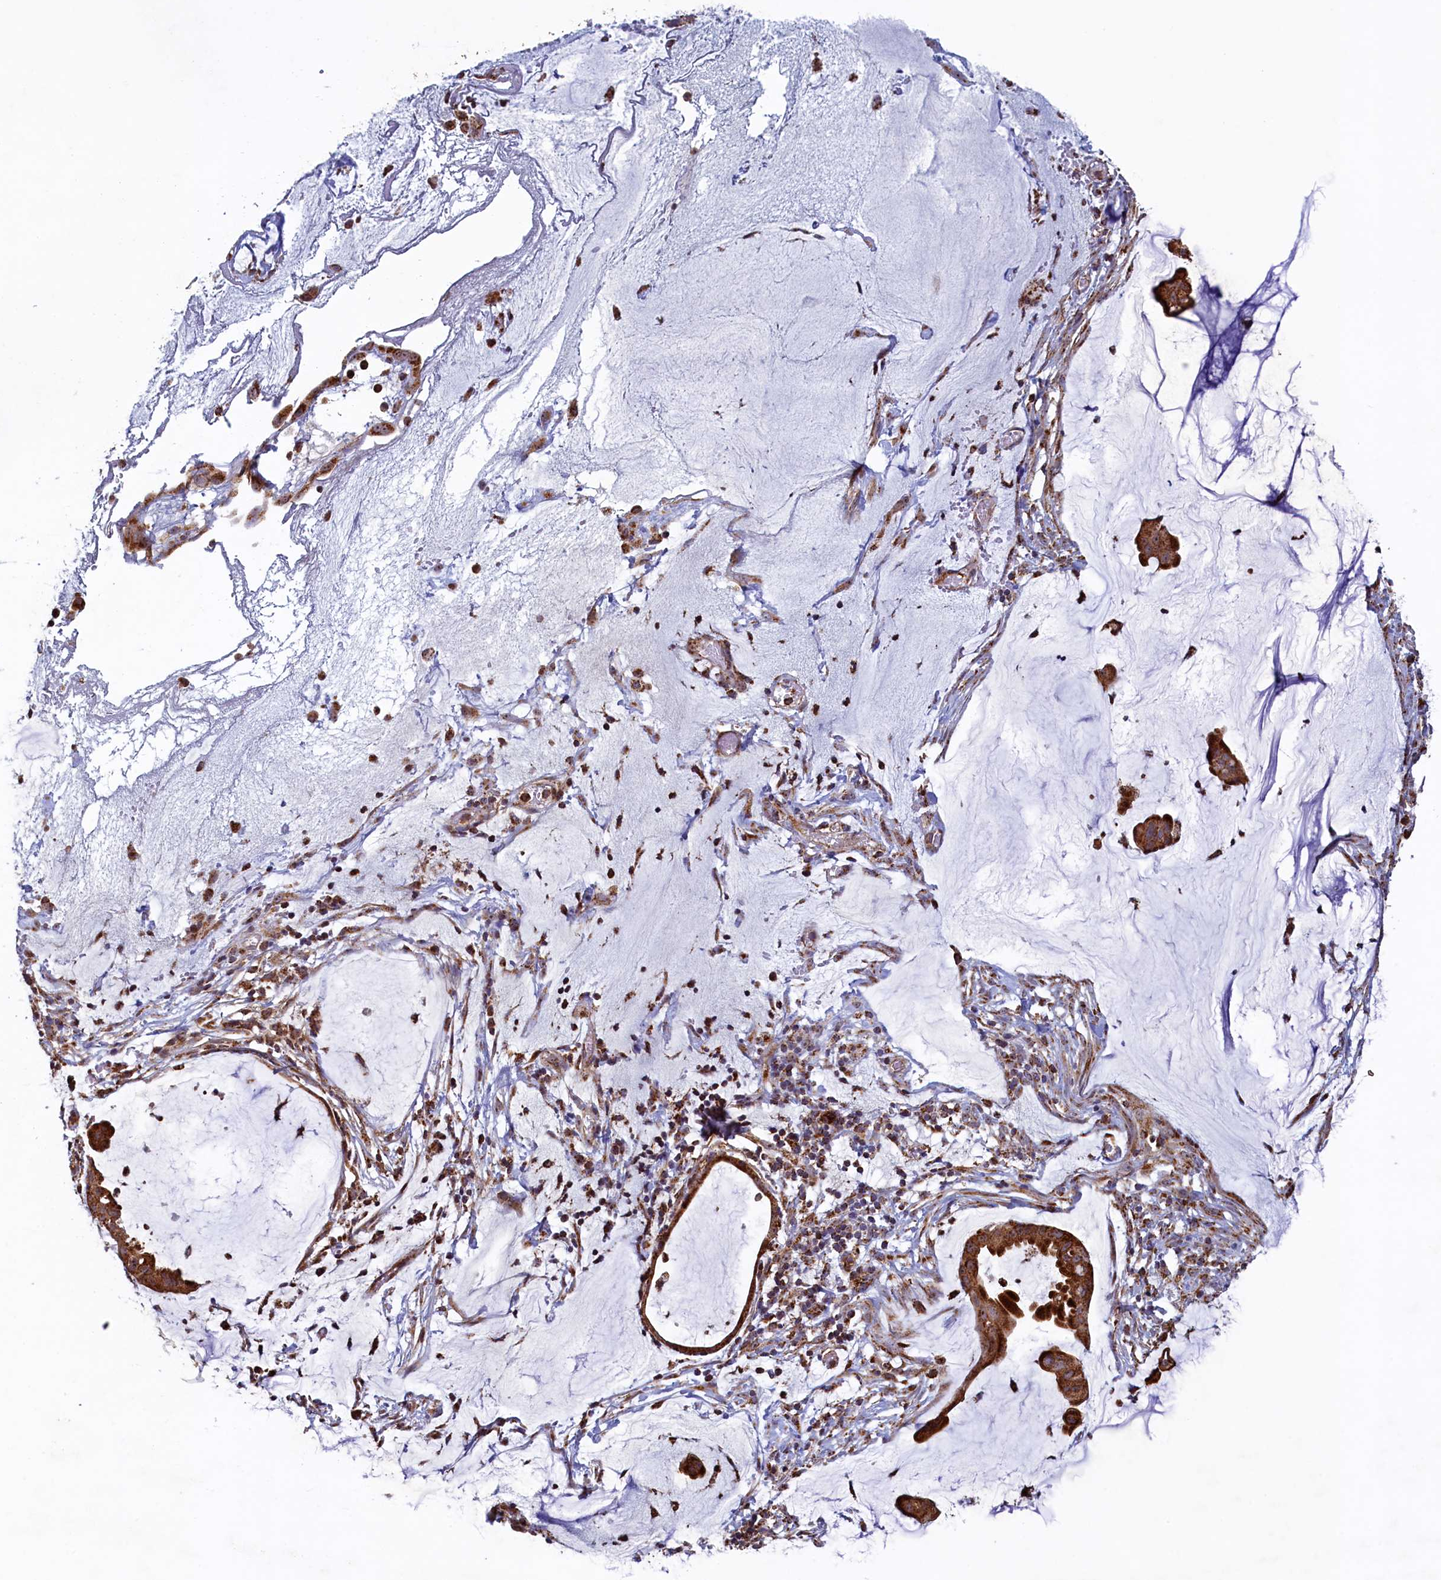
{"staining": {"intensity": "strong", "quantity": ">75%", "location": "cytoplasmic/membranous"}, "tissue": "ovarian cancer", "cell_type": "Tumor cells", "image_type": "cancer", "snomed": [{"axis": "morphology", "description": "Cystadenocarcinoma, mucinous, NOS"}, {"axis": "topography", "description": "Ovary"}], "caption": "Strong cytoplasmic/membranous staining is identified in about >75% of tumor cells in ovarian cancer (mucinous cystadenocarcinoma). (DAB IHC with brightfield microscopy, high magnification).", "gene": "UBE3B", "patient": {"sex": "female", "age": 73}}